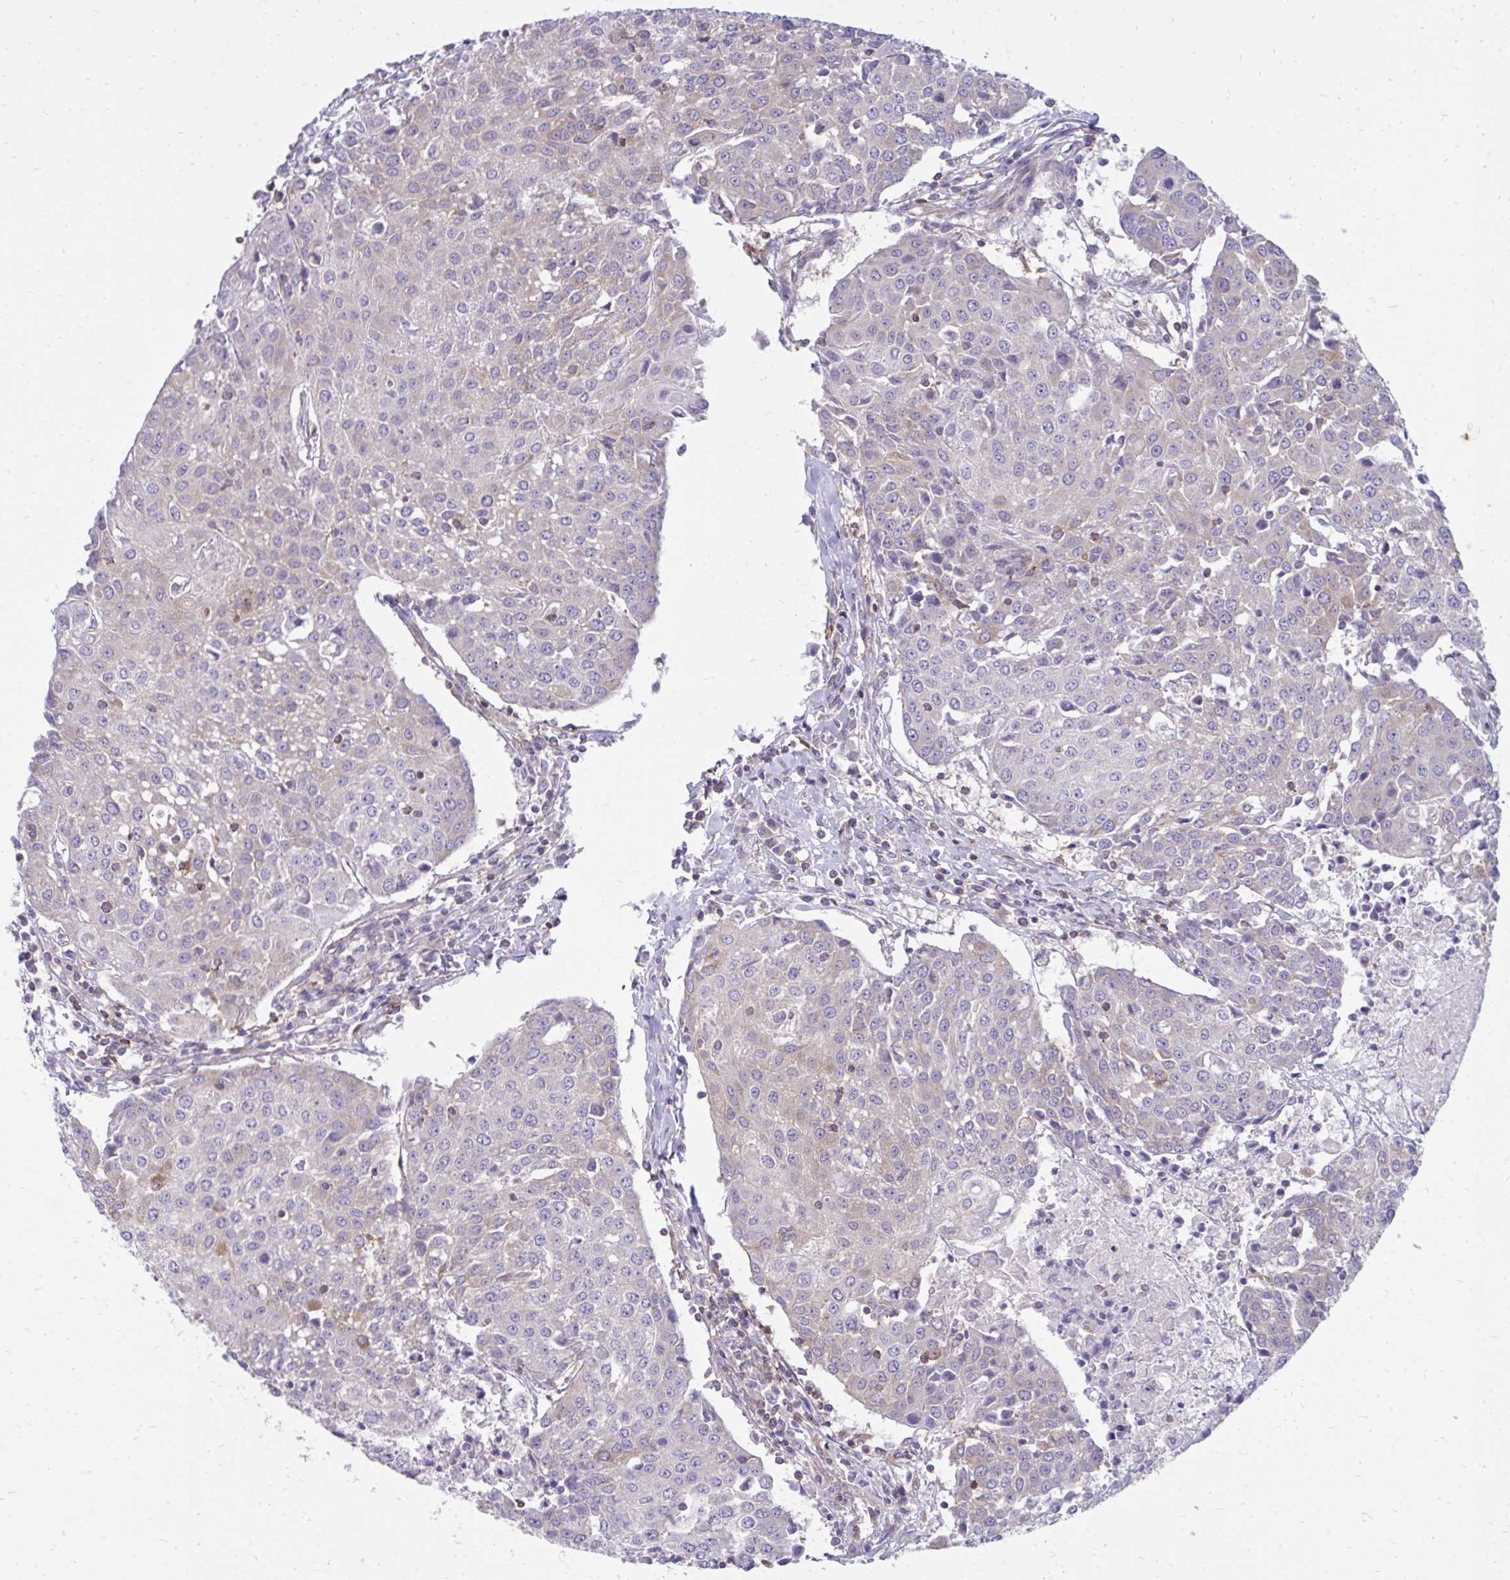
{"staining": {"intensity": "negative", "quantity": "none", "location": "none"}, "tissue": "urothelial cancer", "cell_type": "Tumor cells", "image_type": "cancer", "snomed": [{"axis": "morphology", "description": "Urothelial carcinoma, High grade"}, {"axis": "topography", "description": "Urinary bladder"}], "caption": "A high-resolution image shows immunohistochemistry staining of urothelial cancer, which shows no significant expression in tumor cells. (DAB immunohistochemistry, high magnification).", "gene": "ASAP1", "patient": {"sex": "female", "age": 85}}